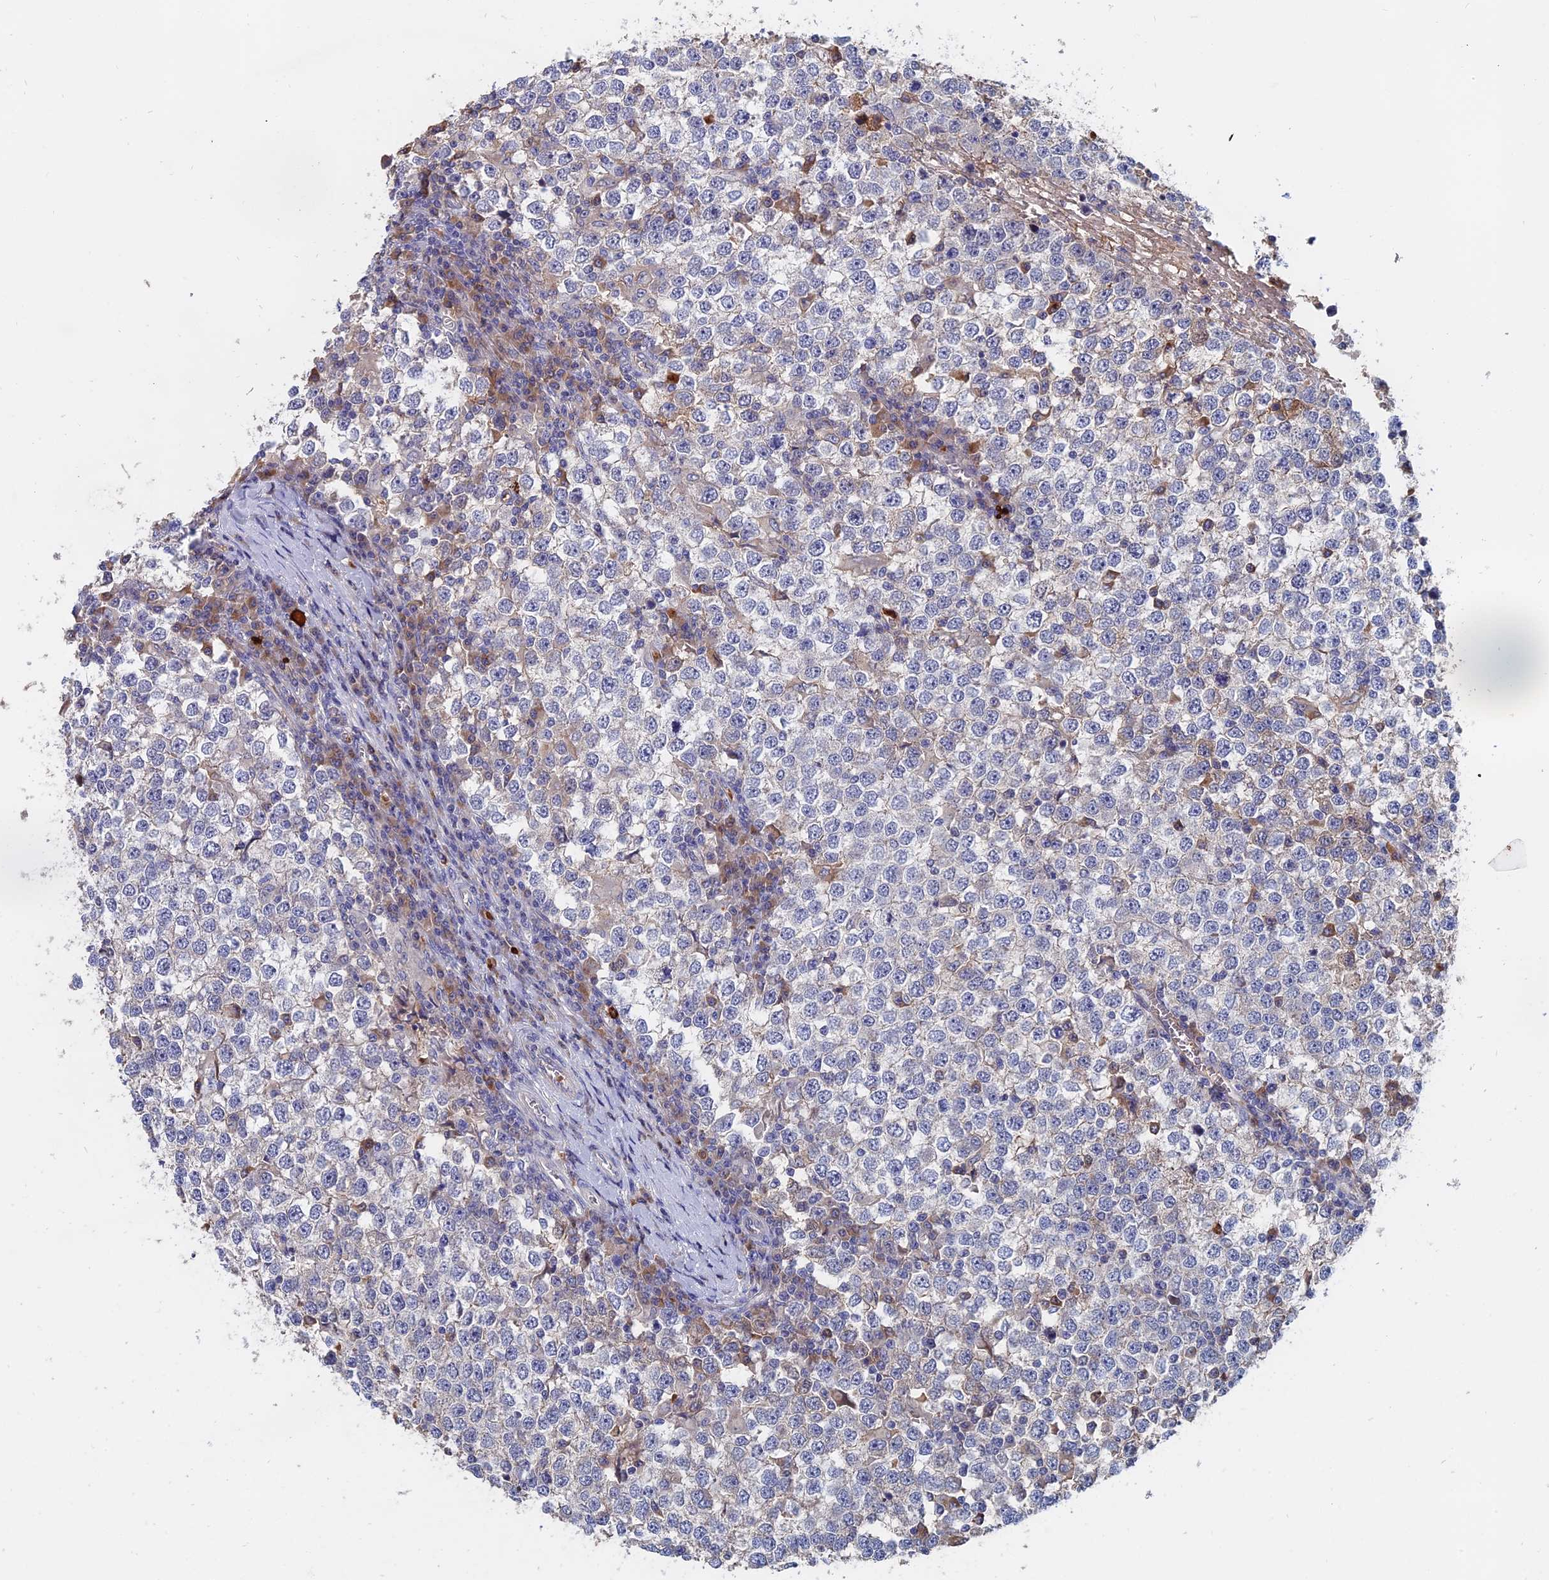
{"staining": {"intensity": "weak", "quantity": "<25%", "location": "cytoplasmic/membranous"}, "tissue": "testis cancer", "cell_type": "Tumor cells", "image_type": "cancer", "snomed": [{"axis": "morphology", "description": "Seminoma, NOS"}, {"axis": "topography", "description": "Testis"}], "caption": "Tumor cells are negative for brown protein staining in testis seminoma.", "gene": "SLC33A1", "patient": {"sex": "male", "age": 65}}